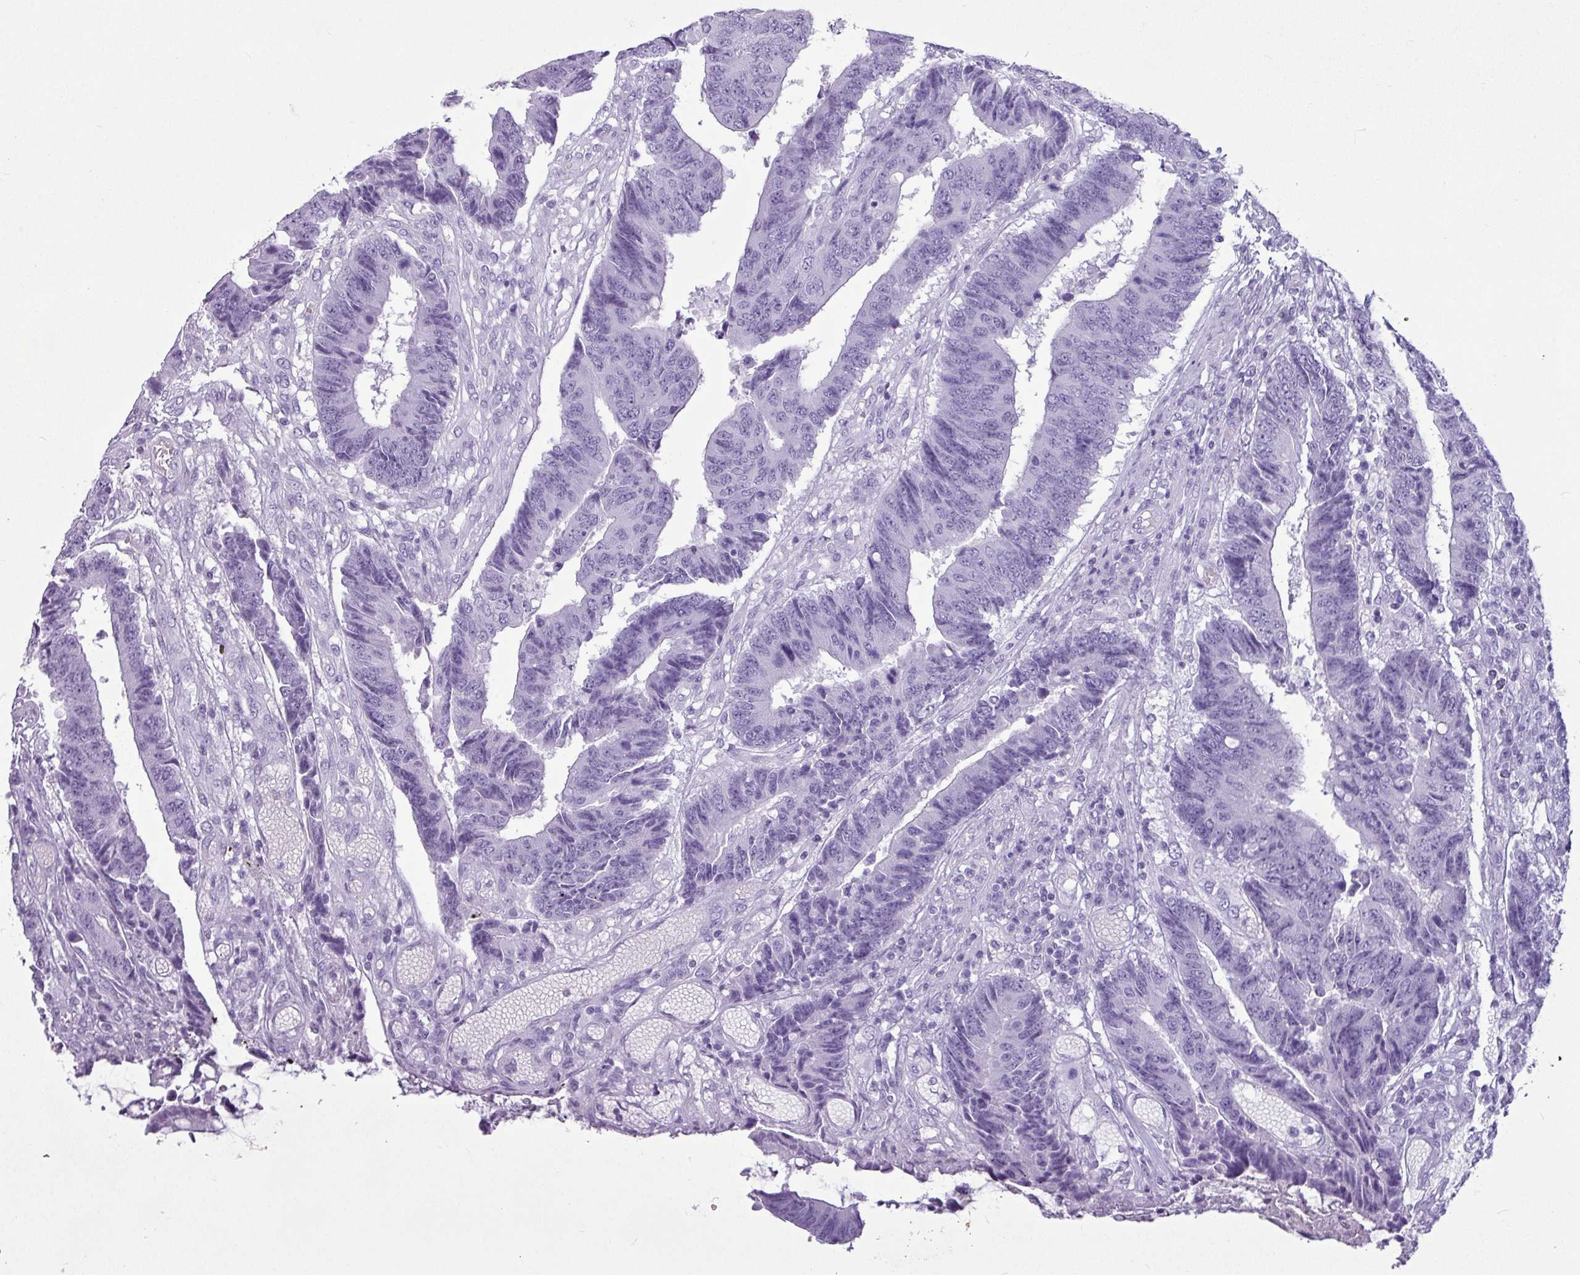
{"staining": {"intensity": "negative", "quantity": "none", "location": "none"}, "tissue": "colorectal cancer", "cell_type": "Tumor cells", "image_type": "cancer", "snomed": [{"axis": "morphology", "description": "Adenocarcinoma, NOS"}, {"axis": "topography", "description": "Rectum"}], "caption": "Immunohistochemical staining of human adenocarcinoma (colorectal) exhibits no significant staining in tumor cells.", "gene": "AMY1B", "patient": {"sex": "male", "age": 84}}